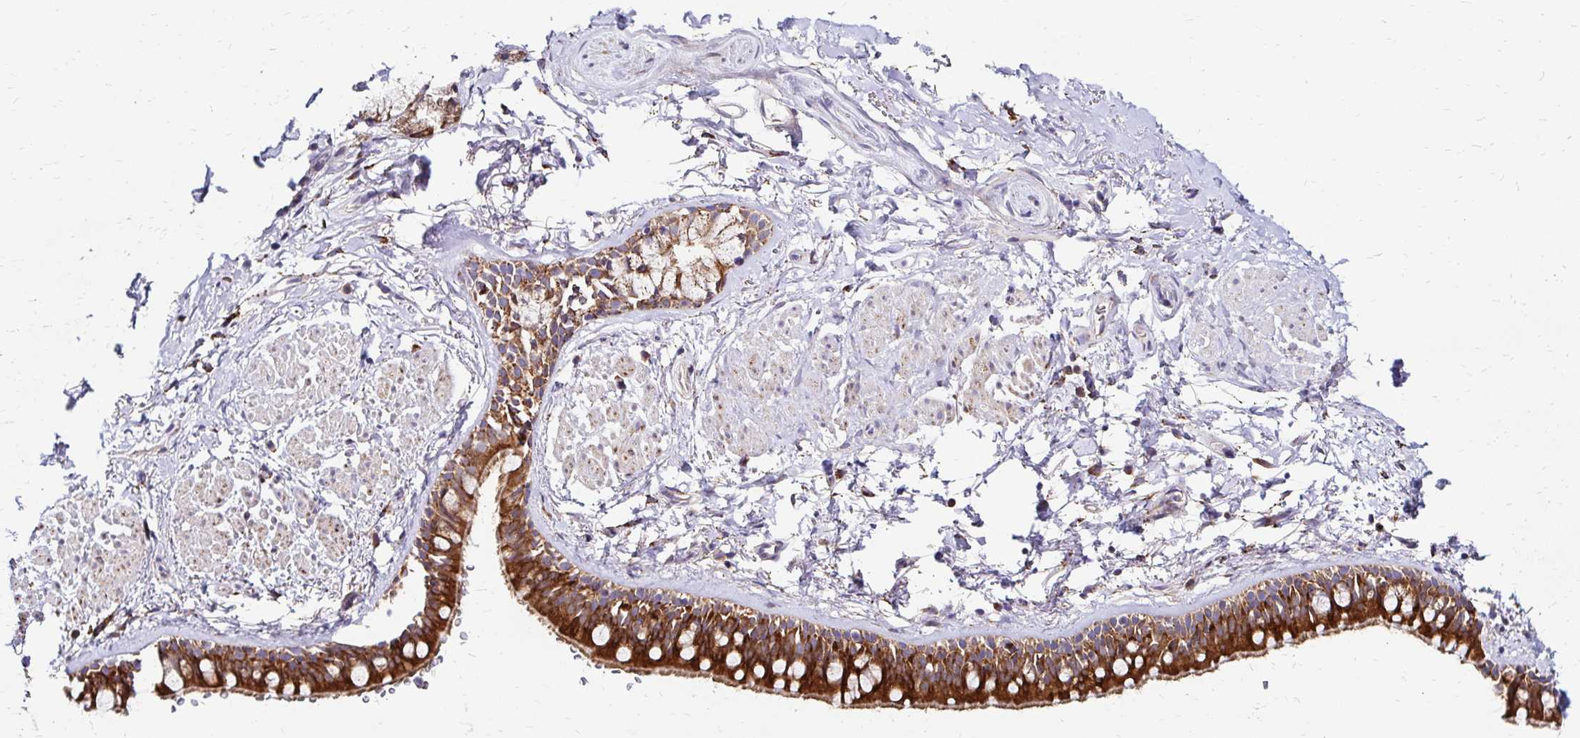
{"staining": {"intensity": "strong", "quantity": ">75%", "location": "cytoplasmic/membranous"}, "tissue": "bronchus", "cell_type": "Respiratory epithelial cells", "image_type": "normal", "snomed": [{"axis": "morphology", "description": "Normal tissue, NOS"}, {"axis": "topography", "description": "Lymph node"}, {"axis": "topography", "description": "Cartilage tissue"}, {"axis": "topography", "description": "Bronchus"}], "caption": "Immunohistochemistry photomicrograph of unremarkable human bronchus stained for a protein (brown), which shows high levels of strong cytoplasmic/membranous positivity in about >75% of respiratory epithelial cells.", "gene": "IDUA", "patient": {"sex": "female", "age": 70}}